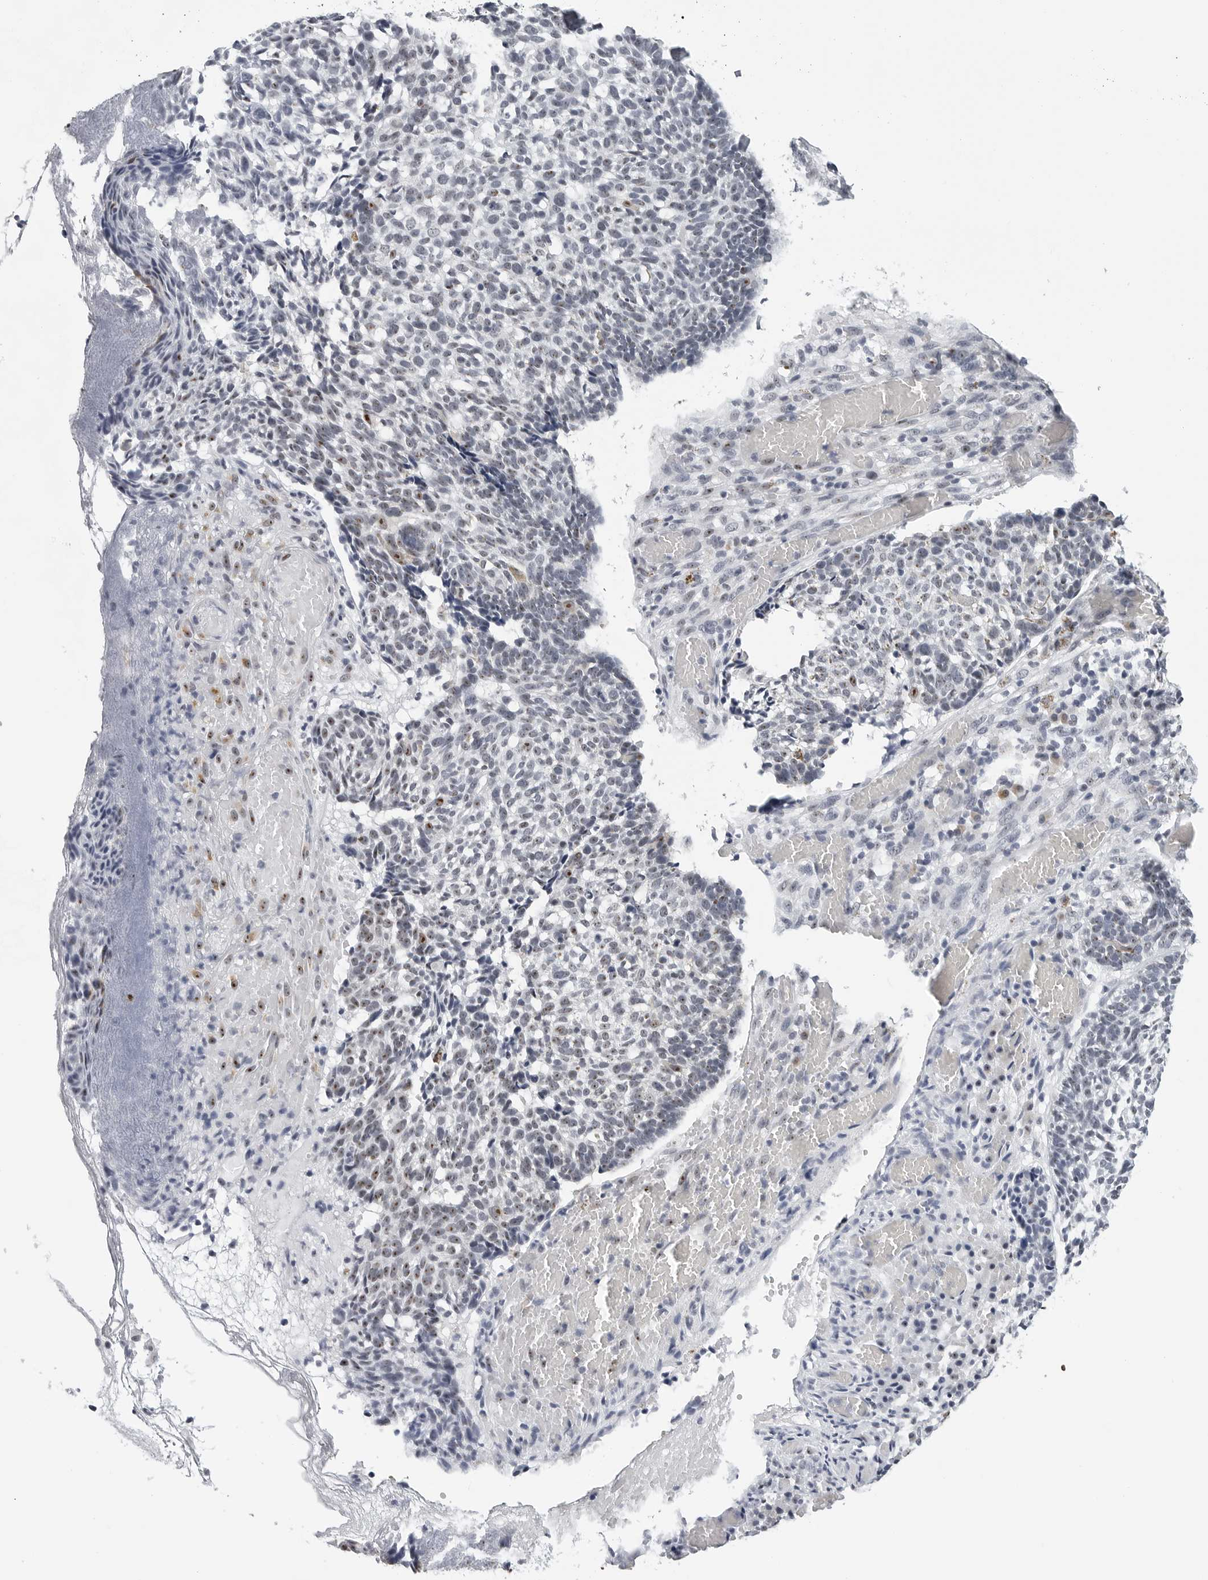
{"staining": {"intensity": "weak", "quantity": "25%-75%", "location": "nuclear"}, "tissue": "skin cancer", "cell_type": "Tumor cells", "image_type": "cancer", "snomed": [{"axis": "morphology", "description": "Basal cell carcinoma"}, {"axis": "topography", "description": "Skin"}], "caption": "There is low levels of weak nuclear positivity in tumor cells of skin cancer (basal cell carcinoma), as demonstrated by immunohistochemical staining (brown color).", "gene": "GNL2", "patient": {"sex": "male", "age": 85}}